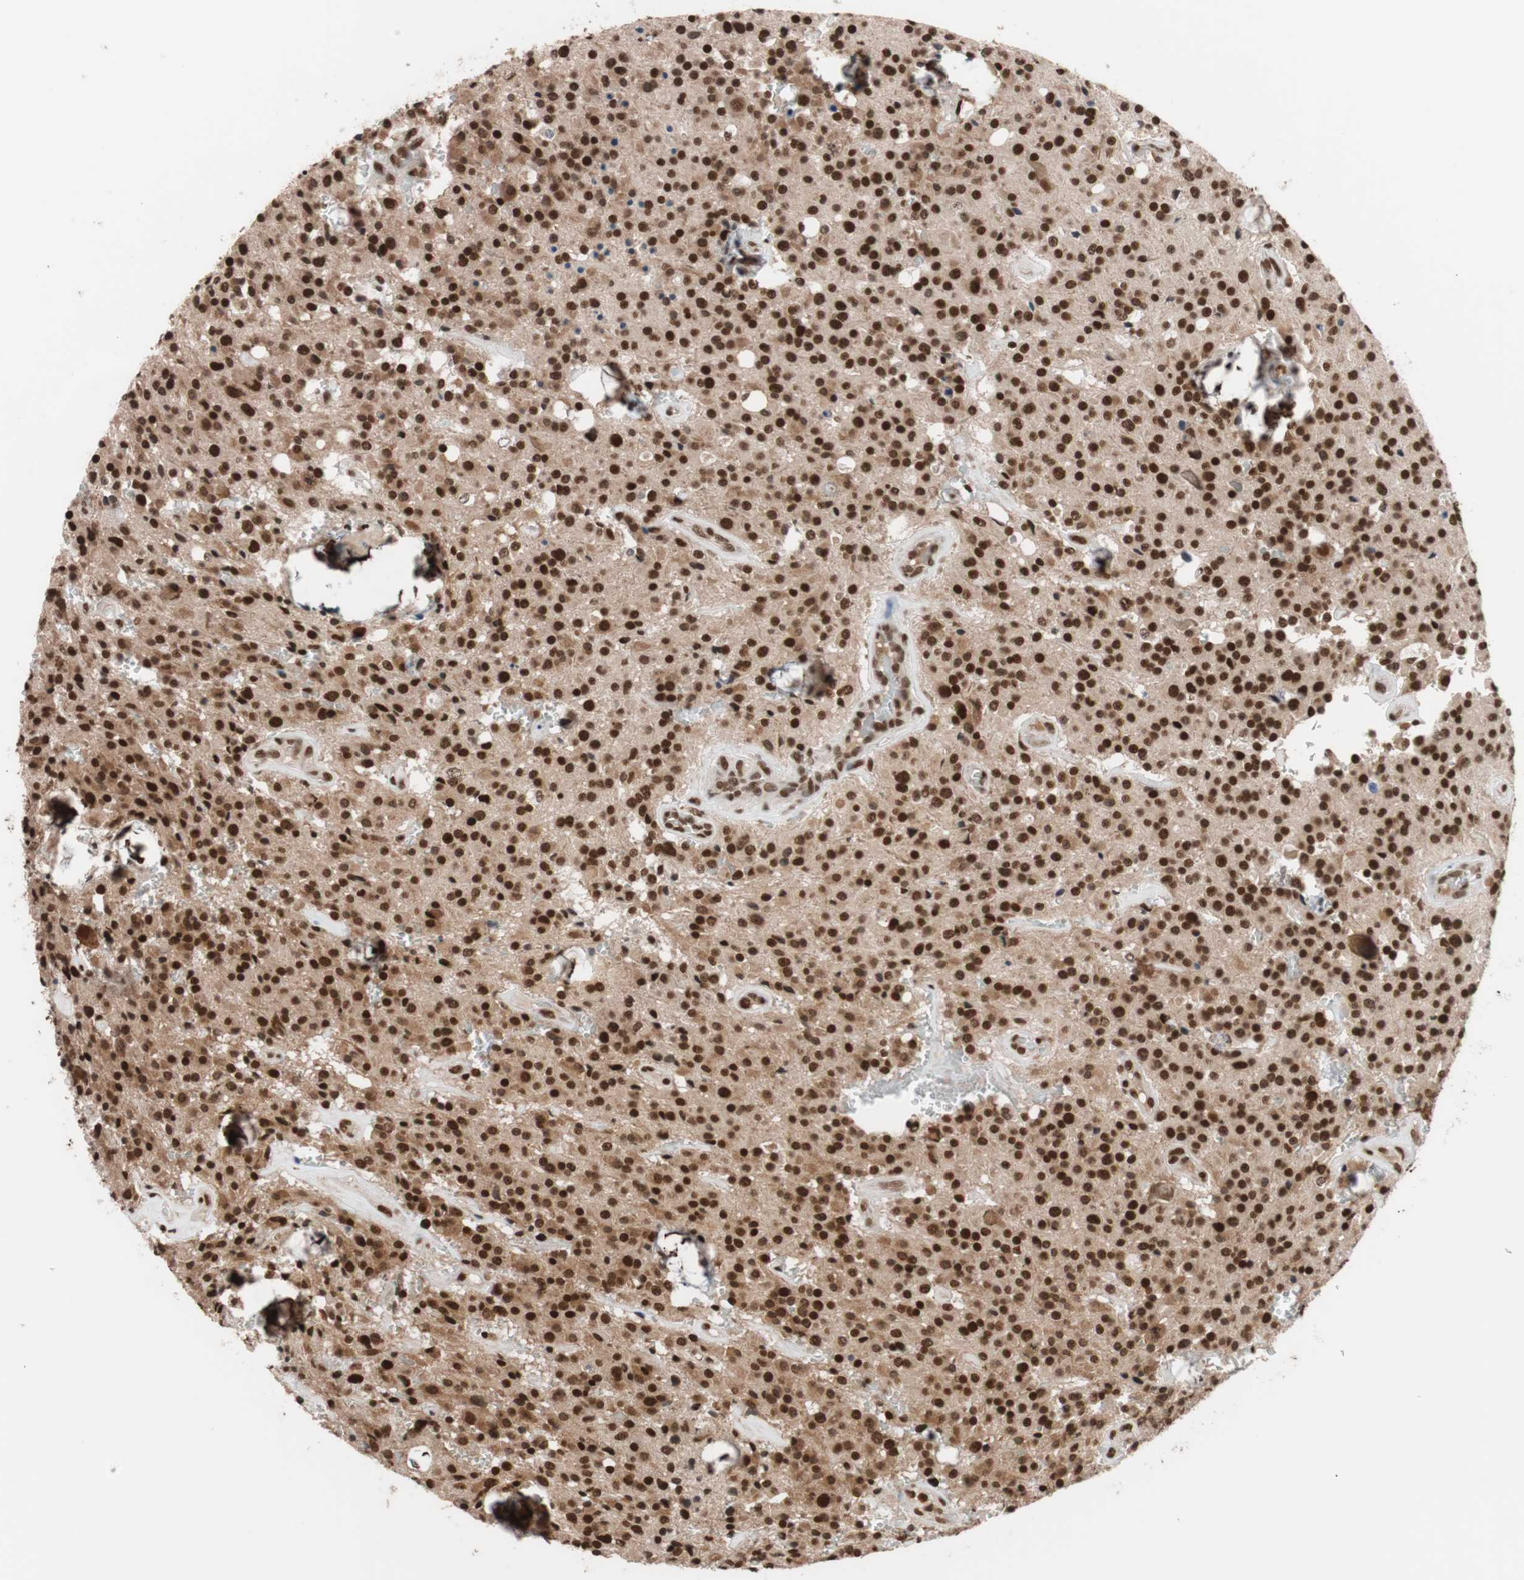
{"staining": {"intensity": "strong", "quantity": ">75%", "location": "nuclear"}, "tissue": "glioma", "cell_type": "Tumor cells", "image_type": "cancer", "snomed": [{"axis": "morphology", "description": "Glioma, malignant, Low grade"}, {"axis": "topography", "description": "Brain"}], "caption": "IHC of human glioma demonstrates high levels of strong nuclear staining in approximately >75% of tumor cells.", "gene": "CHAMP1", "patient": {"sex": "male", "age": 58}}